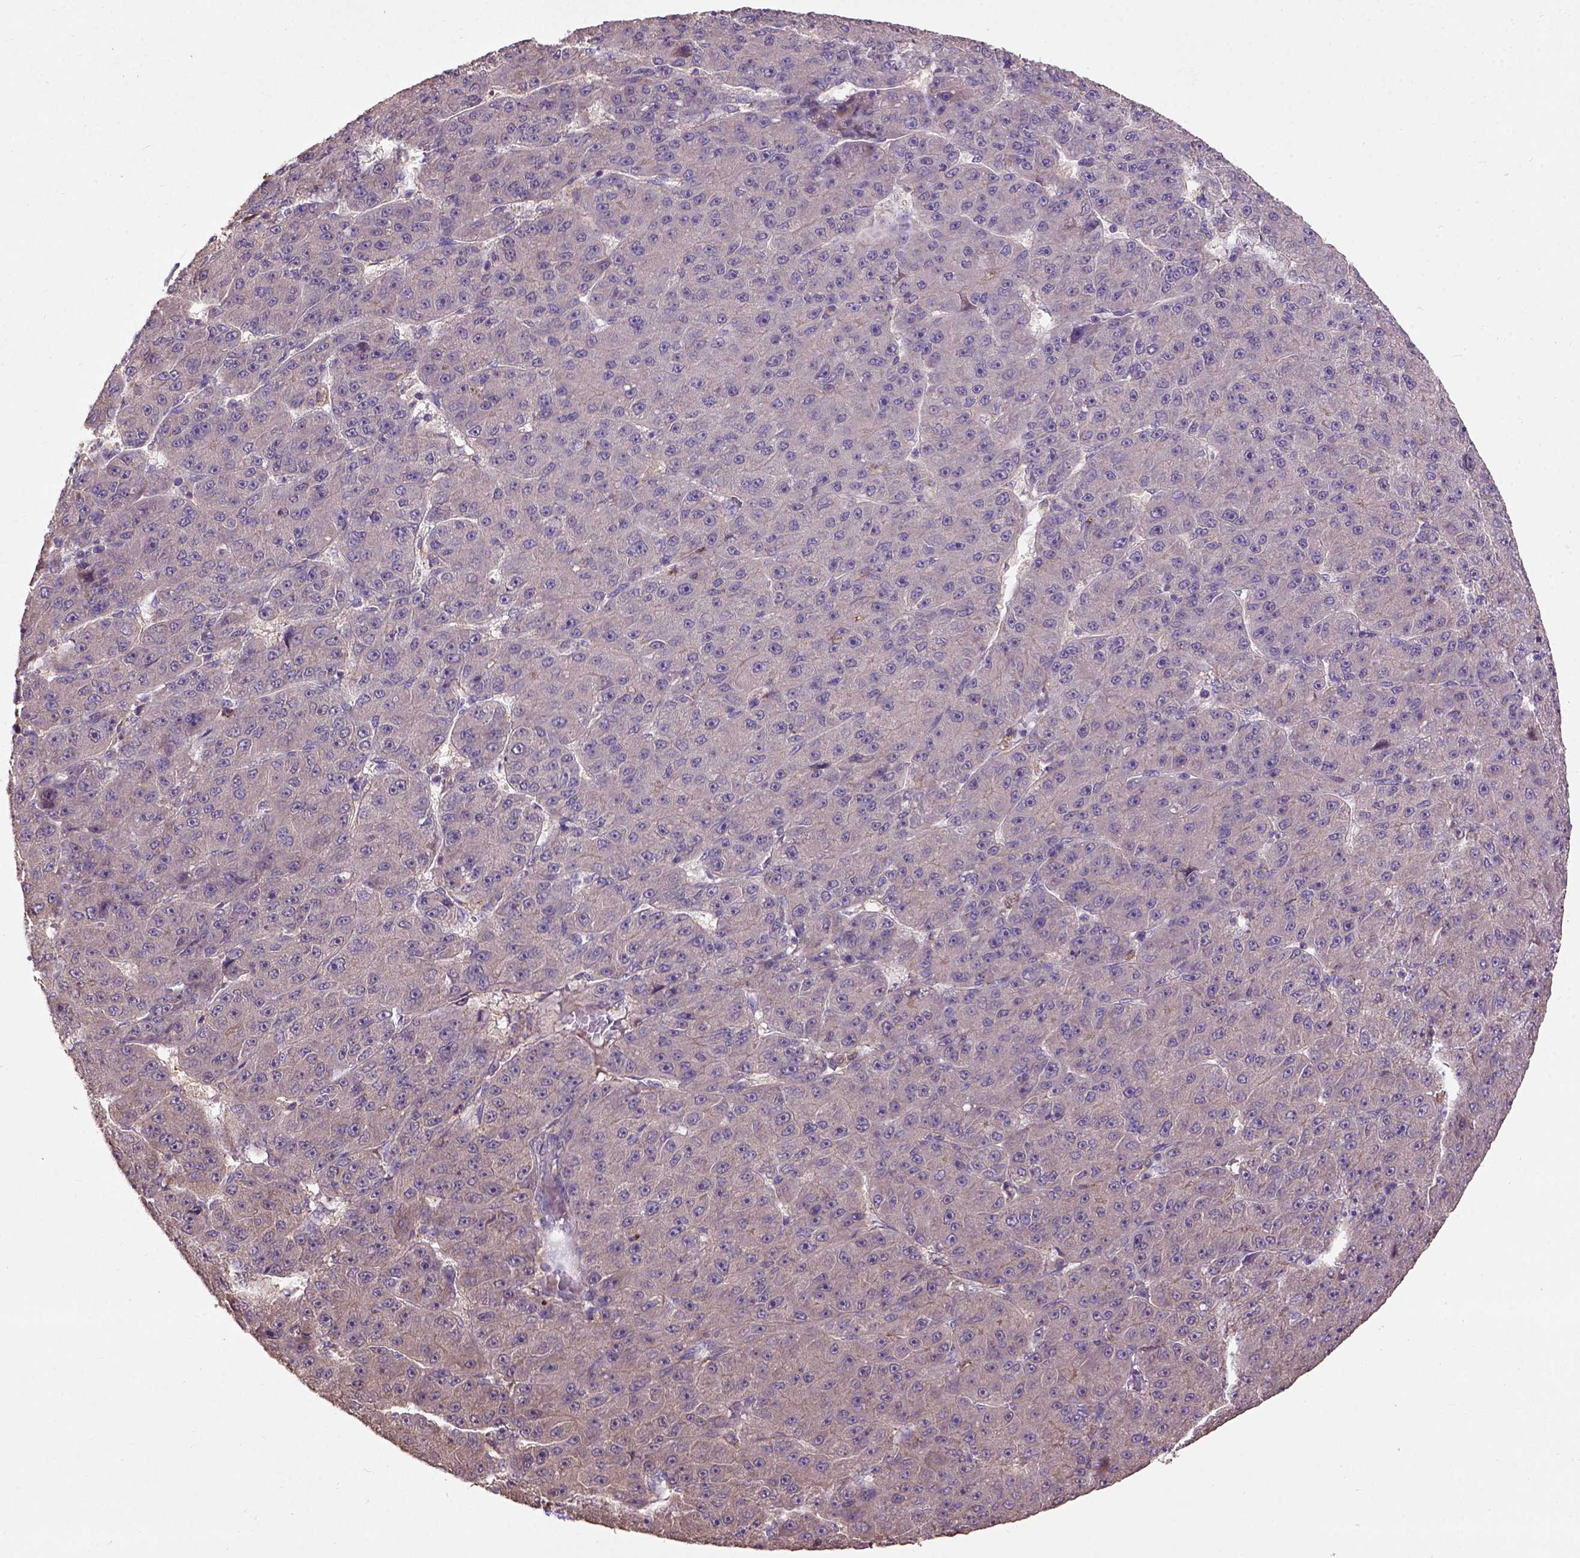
{"staining": {"intensity": "negative", "quantity": "none", "location": "none"}, "tissue": "liver cancer", "cell_type": "Tumor cells", "image_type": "cancer", "snomed": [{"axis": "morphology", "description": "Carcinoma, Hepatocellular, NOS"}, {"axis": "topography", "description": "Liver"}], "caption": "This image is of liver cancer stained with IHC to label a protein in brown with the nuclei are counter-stained blue. There is no positivity in tumor cells.", "gene": "KBTBD8", "patient": {"sex": "male", "age": 67}}